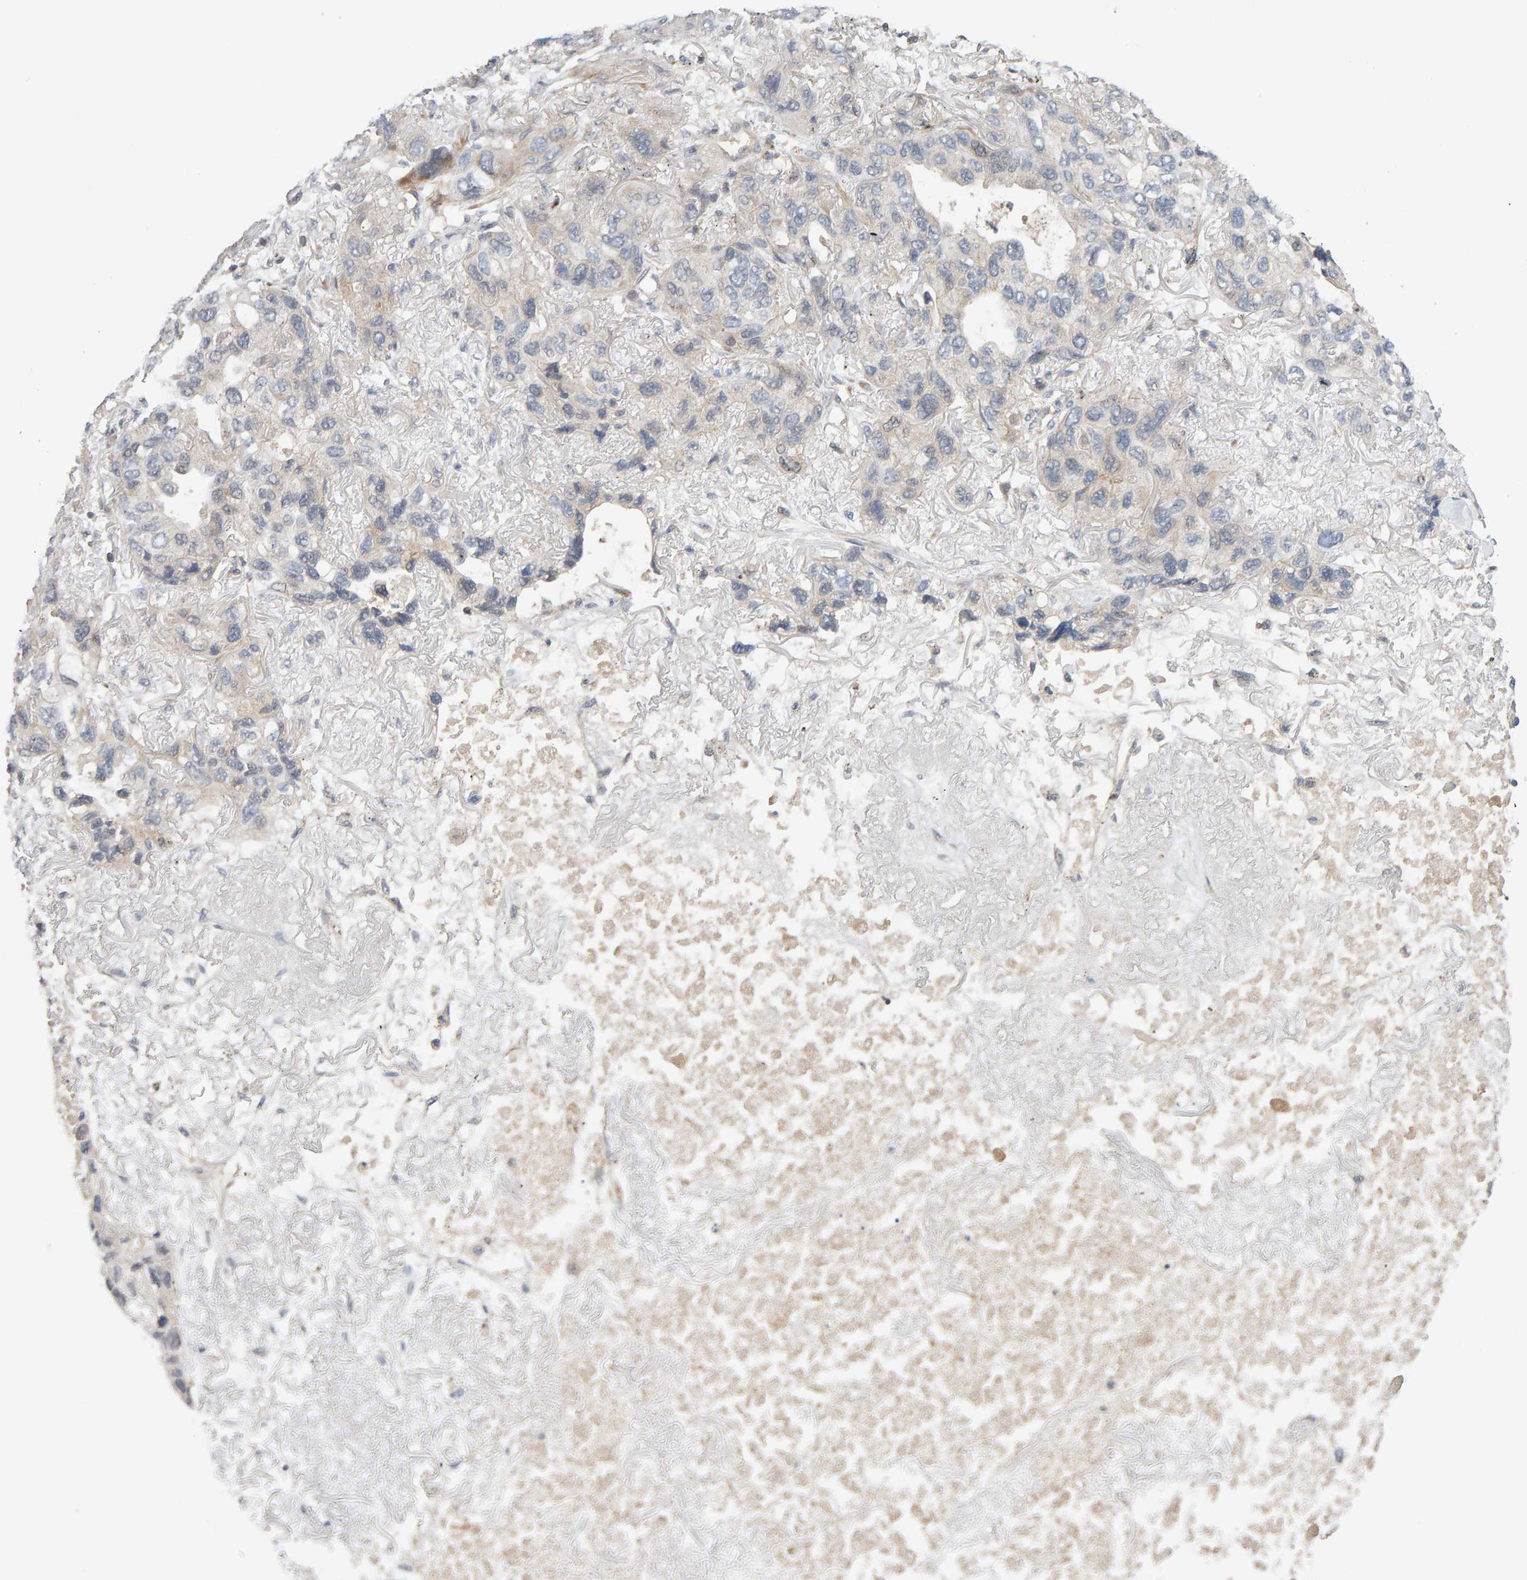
{"staining": {"intensity": "weak", "quantity": ">75%", "location": "cytoplasmic/membranous"}, "tissue": "lung cancer", "cell_type": "Tumor cells", "image_type": "cancer", "snomed": [{"axis": "morphology", "description": "Squamous cell carcinoma, NOS"}, {"axis": "topography", "description": "Lung"}], "caption": "This is an image of immunohistochemistry staining of lung squamous cell carcinoma, which shows weak positivity in the cytoplasmic/membranous of tumor cells.", "gene": "NUDCD1", "patient": {"sex": "female", "age": 73}}